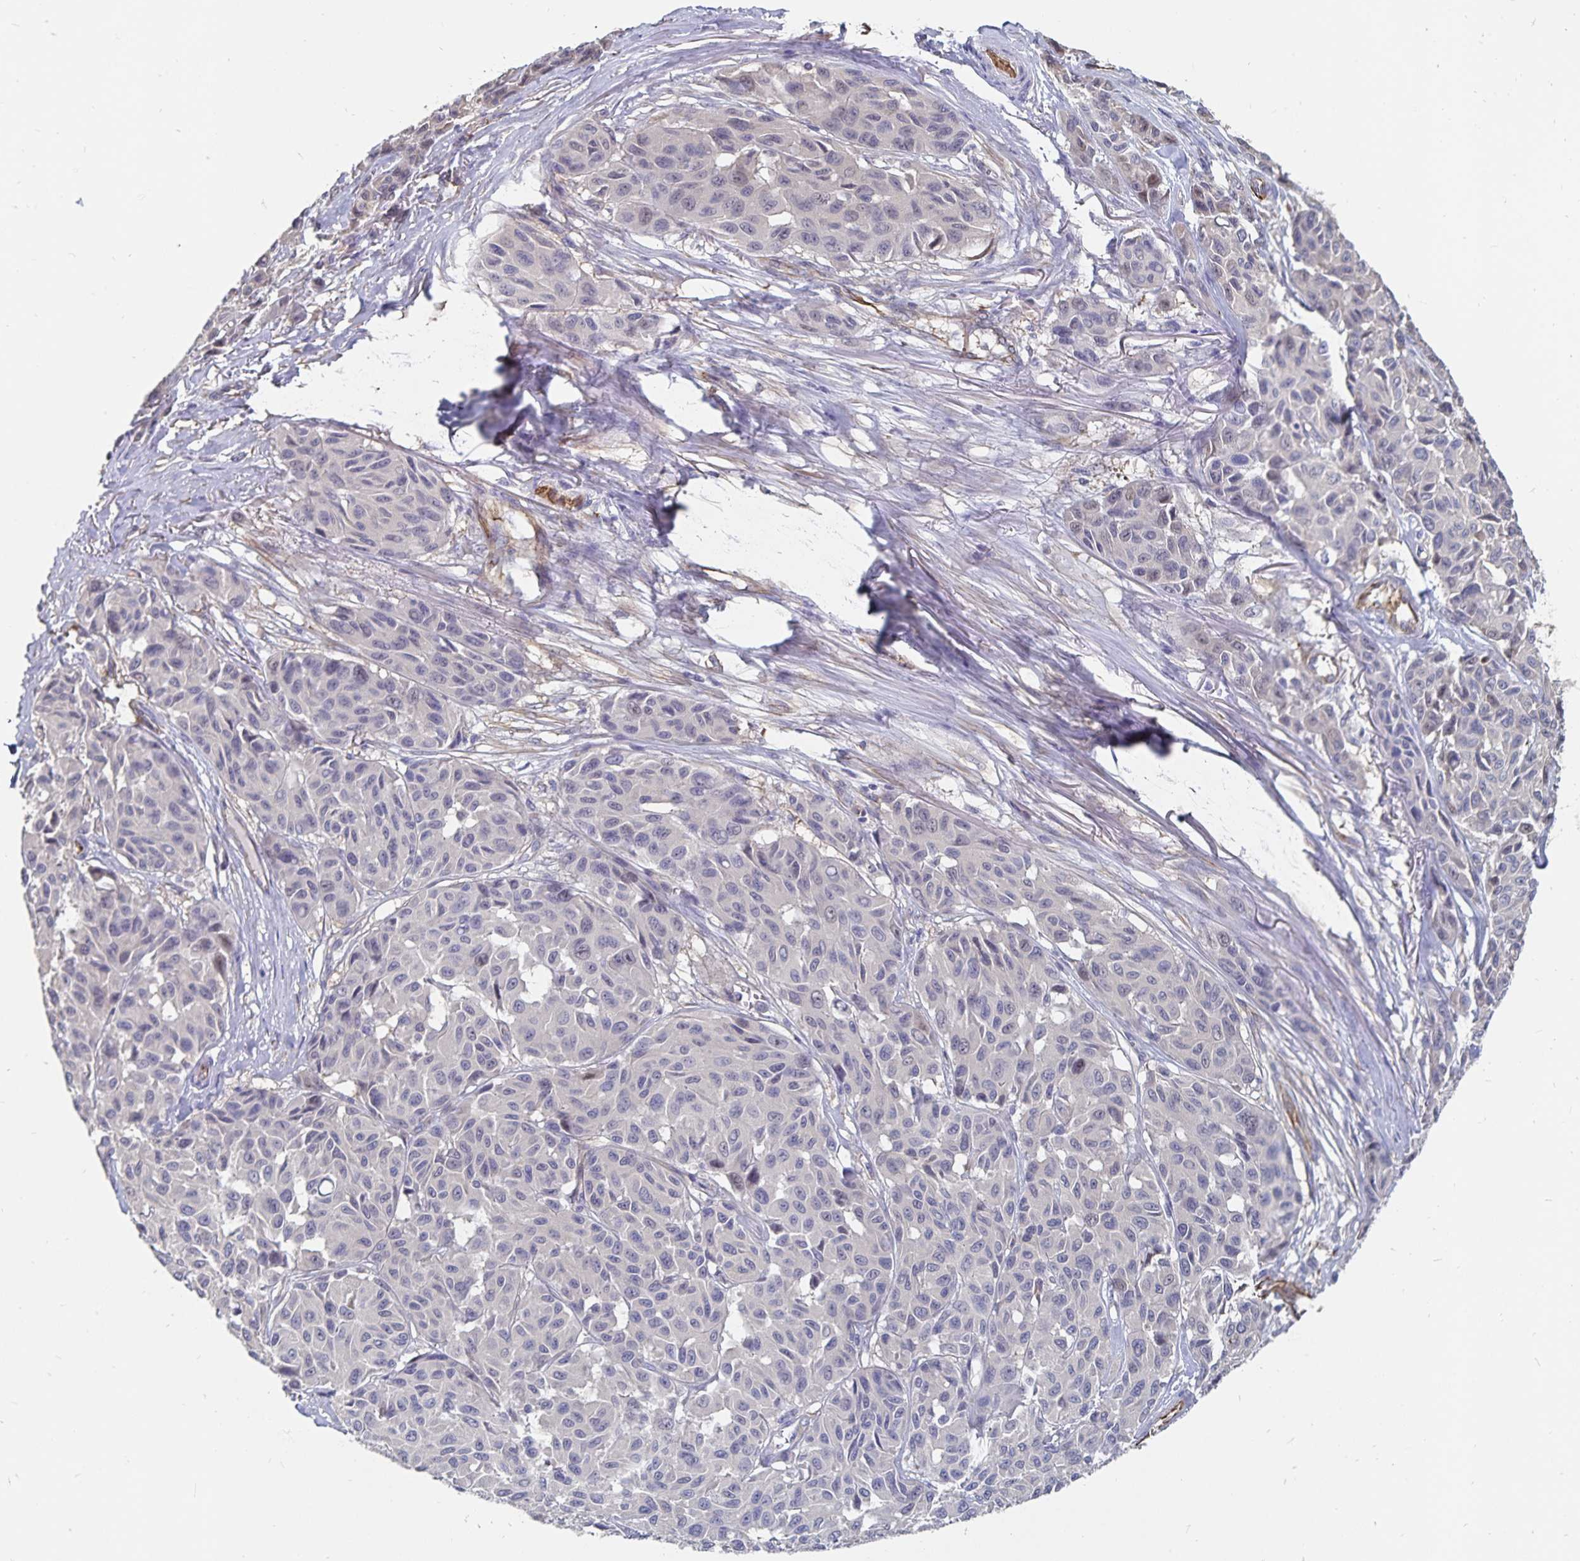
{"staining": {"intensity": "negative", "quantity": "none", "location": "none"}, "tissue": "melanoma", "cell_type": "Tumor cells", "image_type": "cancer", "snomed": [{"axis": "morphology", "description": "Malignant melanoma, NOS"}, {"axis": "topography", "description": "Skin"}], "caption": "Immunohistochemical staining of human malignant melanoma demonstrates no significant staining in tumor cells.", "gene": "SSTR1", "patient": {"sex": "female", "age": 66}}